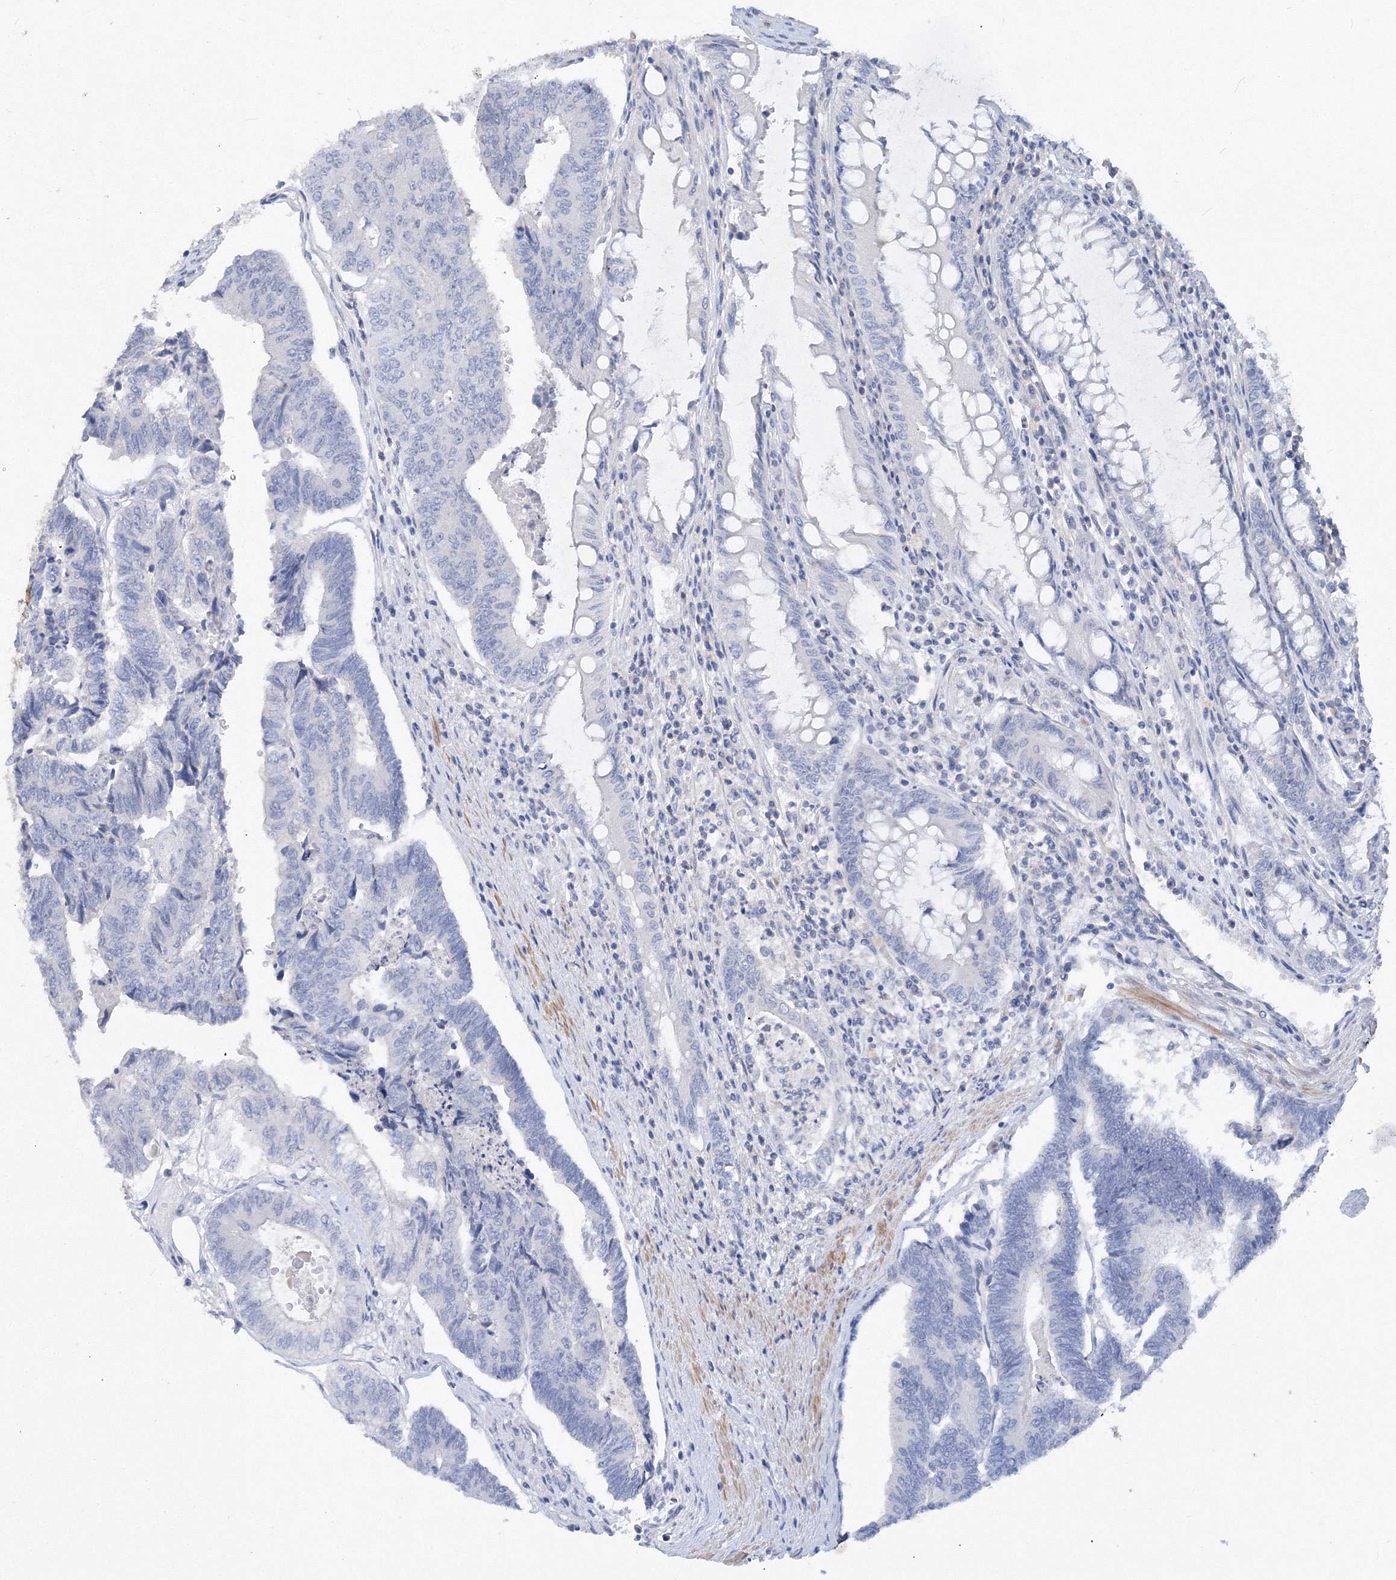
{"staining": {"intensity": "negative", "quantity": "none", "location": "none"}, "tissue": "colorectal cancer", "cell_type": "Tumor cells", "image_type": "cancer", "snomed": [{"axis": "morphology", "description": "Adenocarcinoma, NOS"}, {"axis": "topography", "description": "Colon"}], "caption": "Tumor cells are negative for protein expression in human colorectal cancer.", "gene": "OSBPL6", "patient": {"sex": "female", "age": 67}}